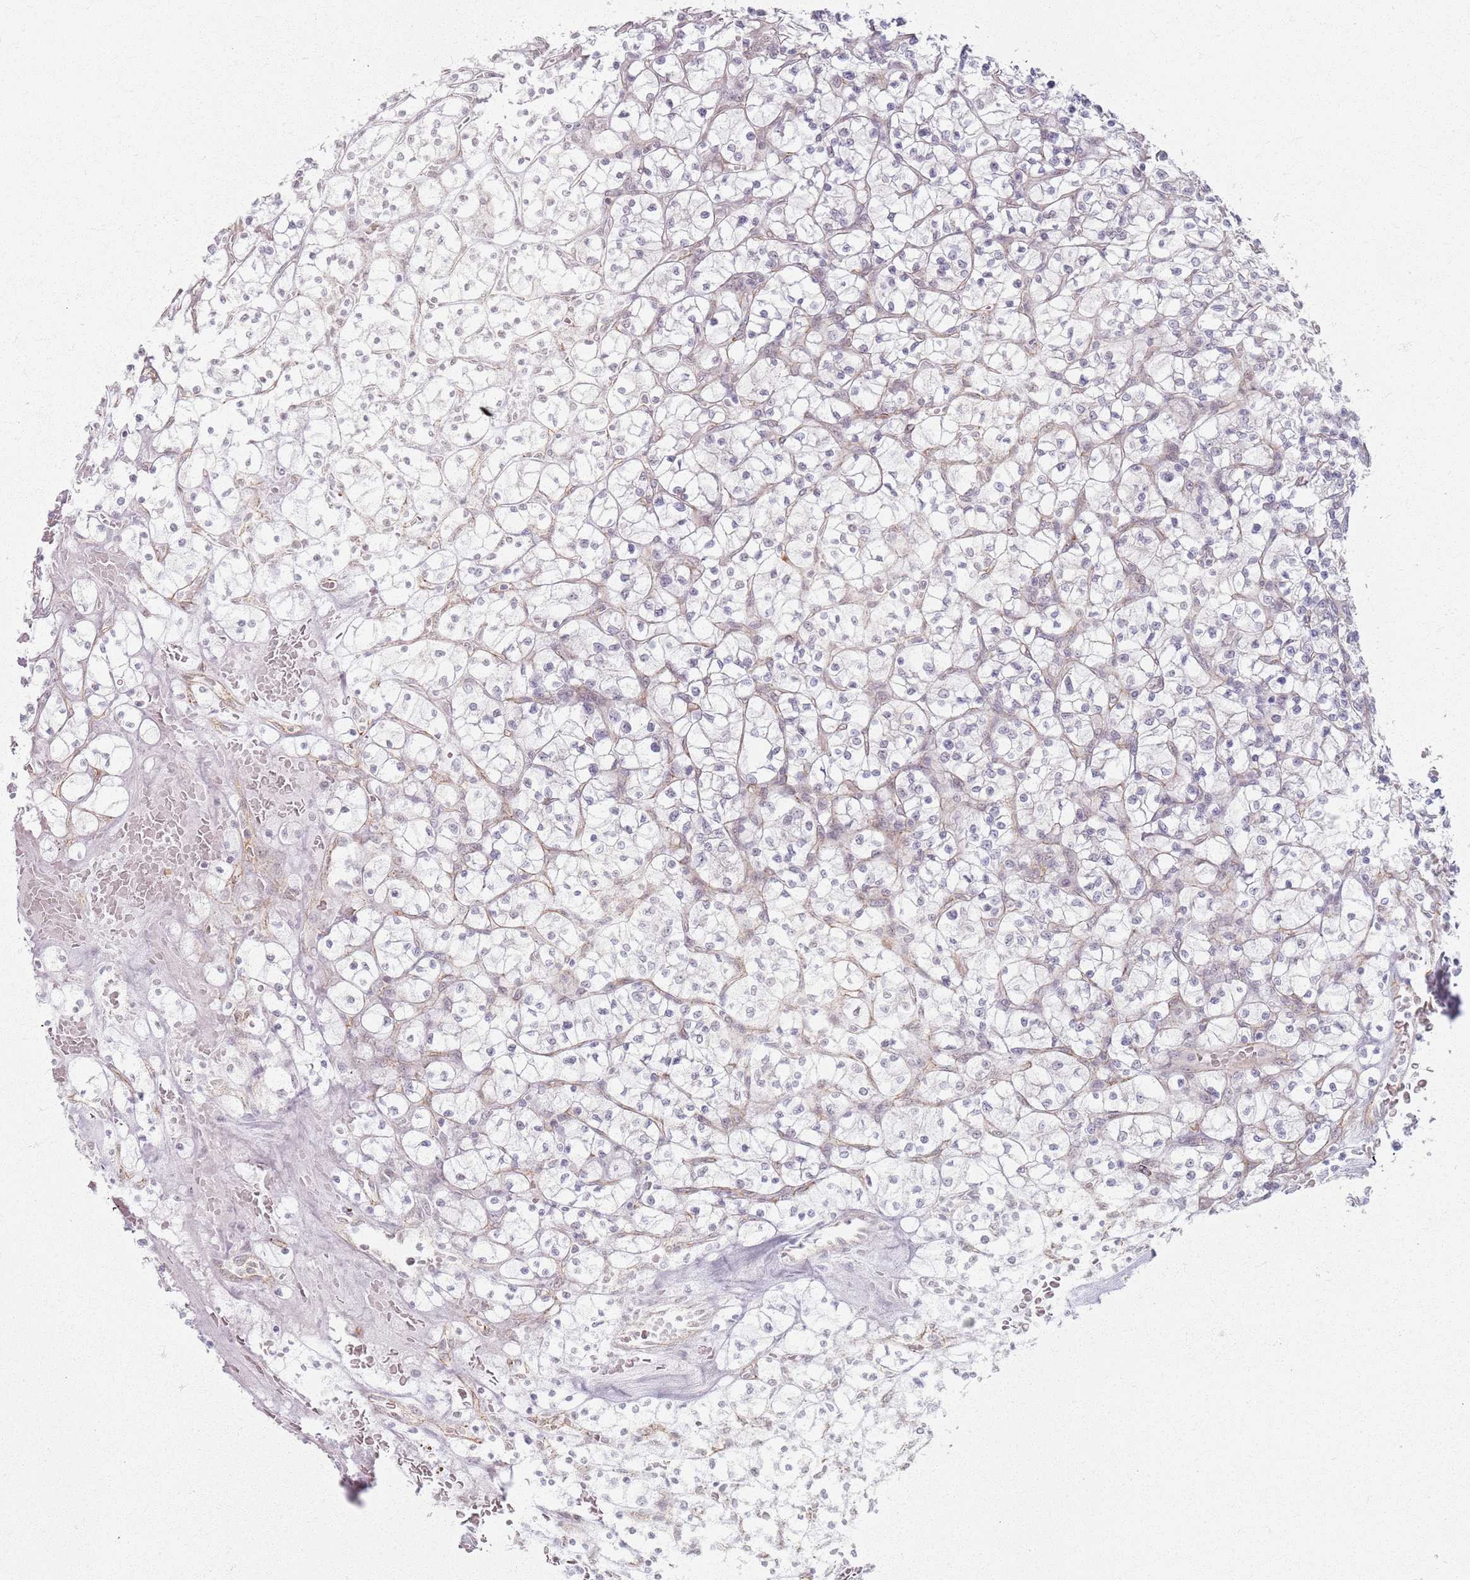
{"staining": {"intensity": "negative", "quantity": "none", "location": "none"}, "tissue": "renal cancer", "cell_type": "Tumor cells", "image_type": "cancer", "snomed": [{"axis": "morphology", "description": "Adenocarcinoma, NOS"}, {"axis": "topography", "description": "Kidney"}], "caption": "An image of renal cancer (adenocarcinoma) stained for a protein exhibits no brown staining in tumor cells.", "gene": "KCNA5", "patient": {"sex": "female", "age": 64}}